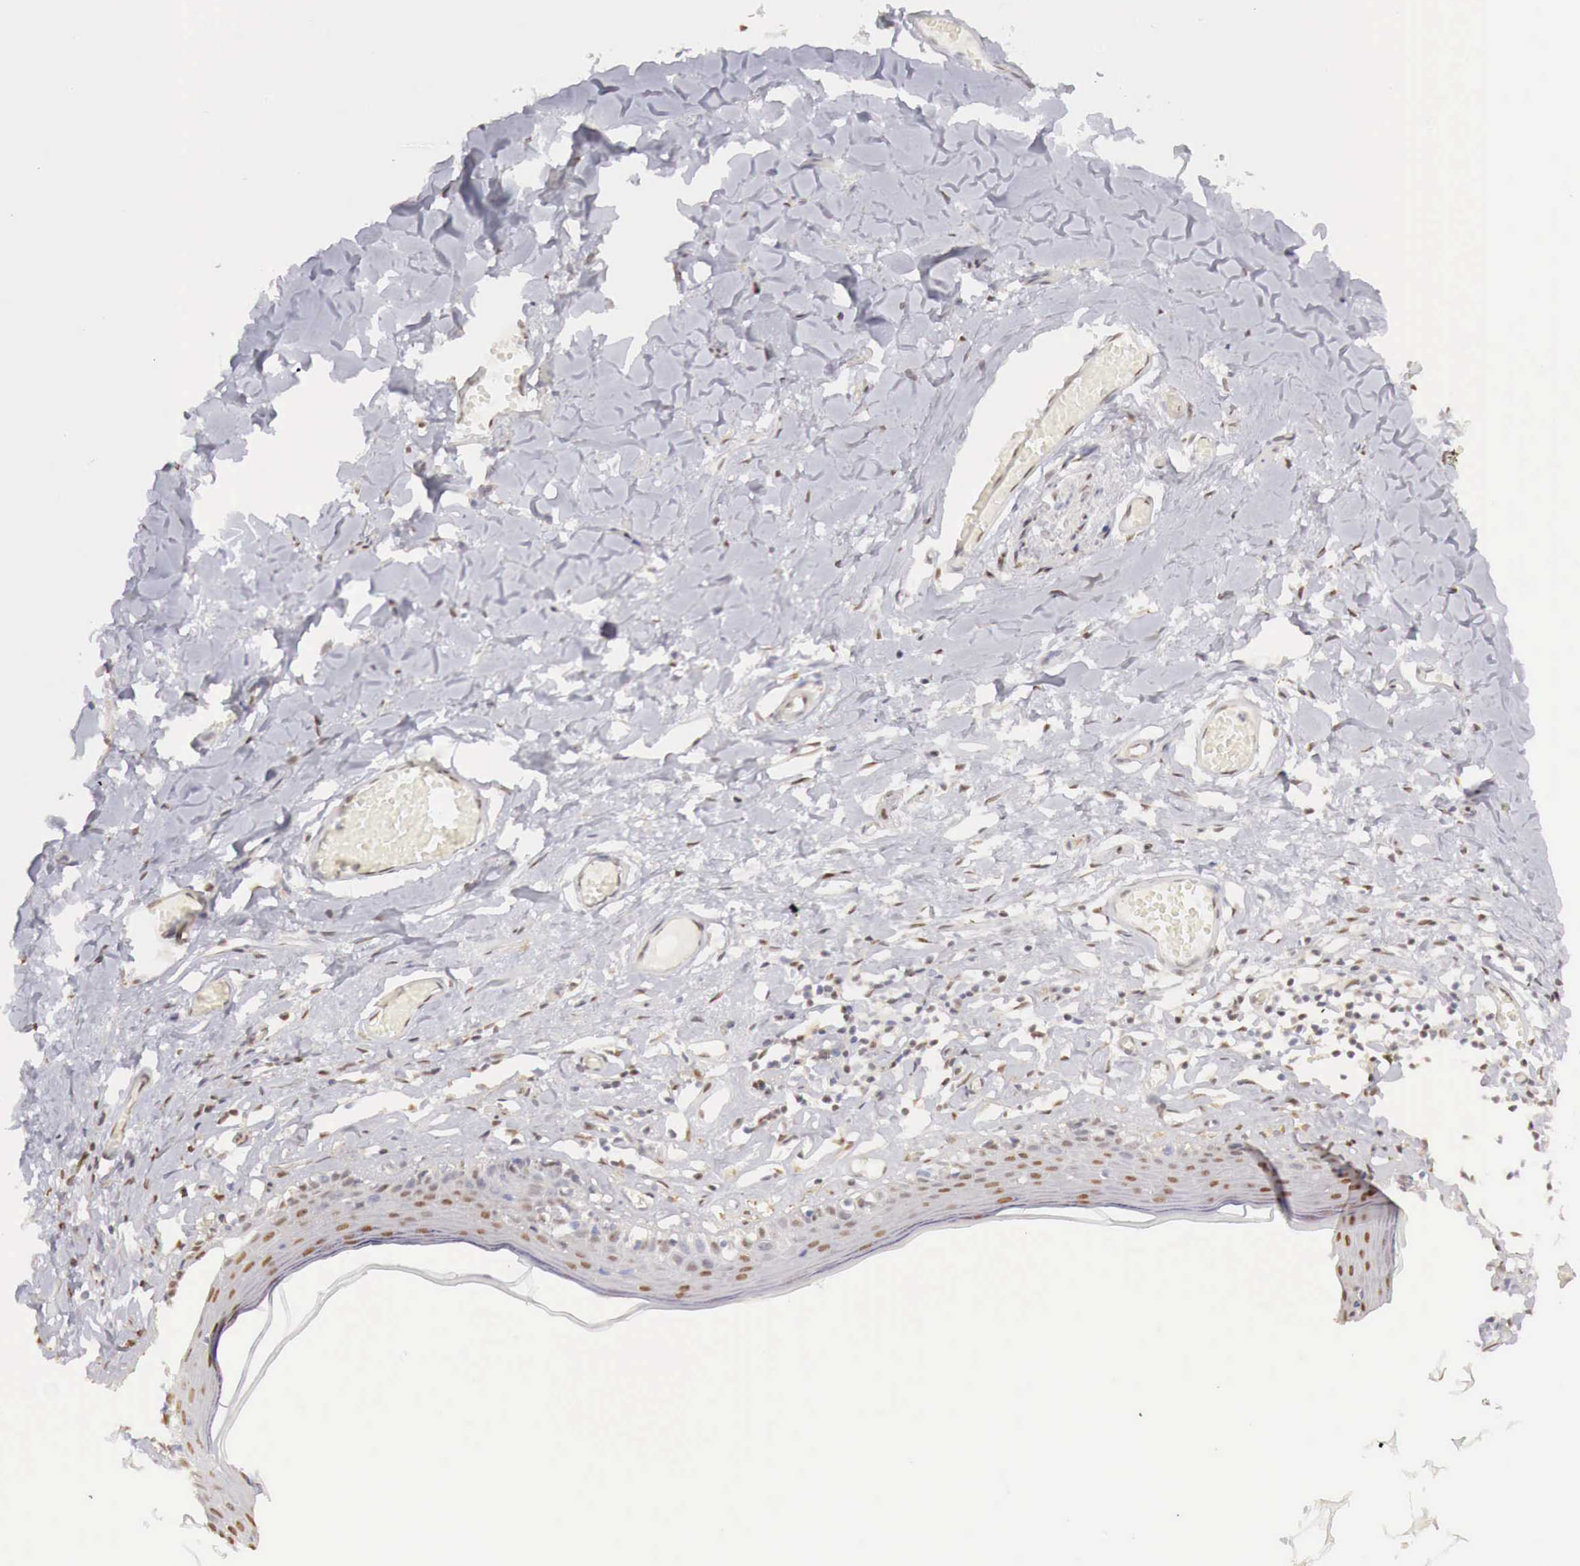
{"staining": {"intensity": "moderate", "quantity": "25%-75%", "location": "nuclear"}, "tissue": "skin", "cell_type": "Epidermal cells", "image_type": "normal", "snomed": [{"axis": "morphology", "description": "Normal tissue, NOS"}, {"axis": "topography", "description": "Vascular tissue"}, {"axis": "topography", "description": "Vulva"}, {"axis": "topography", "description": "Peripheral nerve tissue"}], "caption": "A high-resolution image shows immunohistochemistry staining of normal skin, which displays moderate nuclear positivity in approximately 25%-75% of epidermal cells. Nuclei are stained in blue.", "gene": "UBA1", "patient": {"sex": "female", "age": 86}}